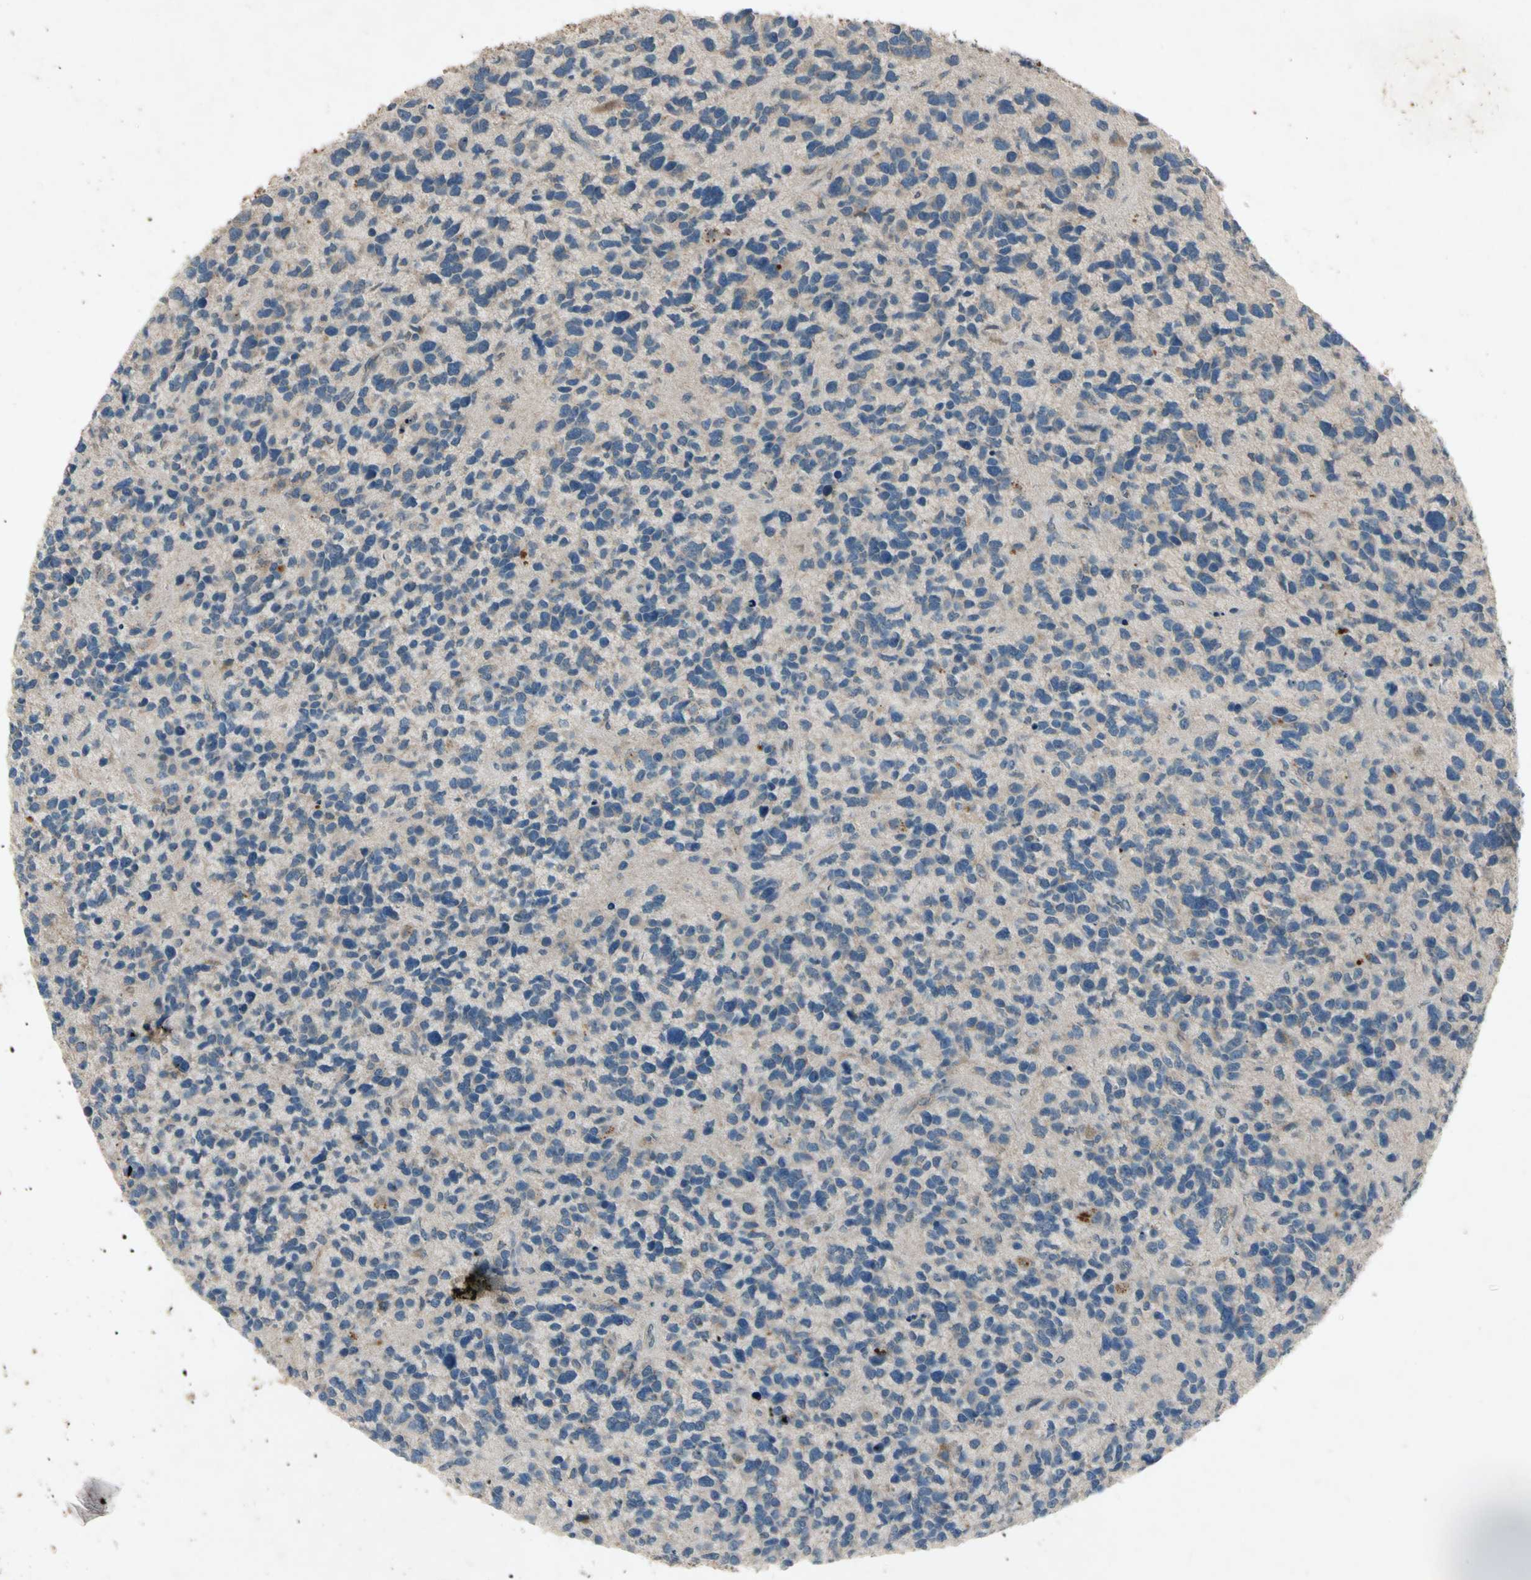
{"staining": {"intensity": "weak", "quantity": "<25%", "location": "cytoplasmic/membranous"}, "tissue": "glioma", "cell_type": "Tumor cells", "image_type": "cancer", "snomed": [{"axis": "morphology", "description": "Glioma, malignant, High grade"}, {"axis": "topography", "description": "Brain"}], "caption": "IHC of glioma reveals no expression in tumor cells.", "gene": "GPLD1", "patient": {"sex": "female", "age": 58}}